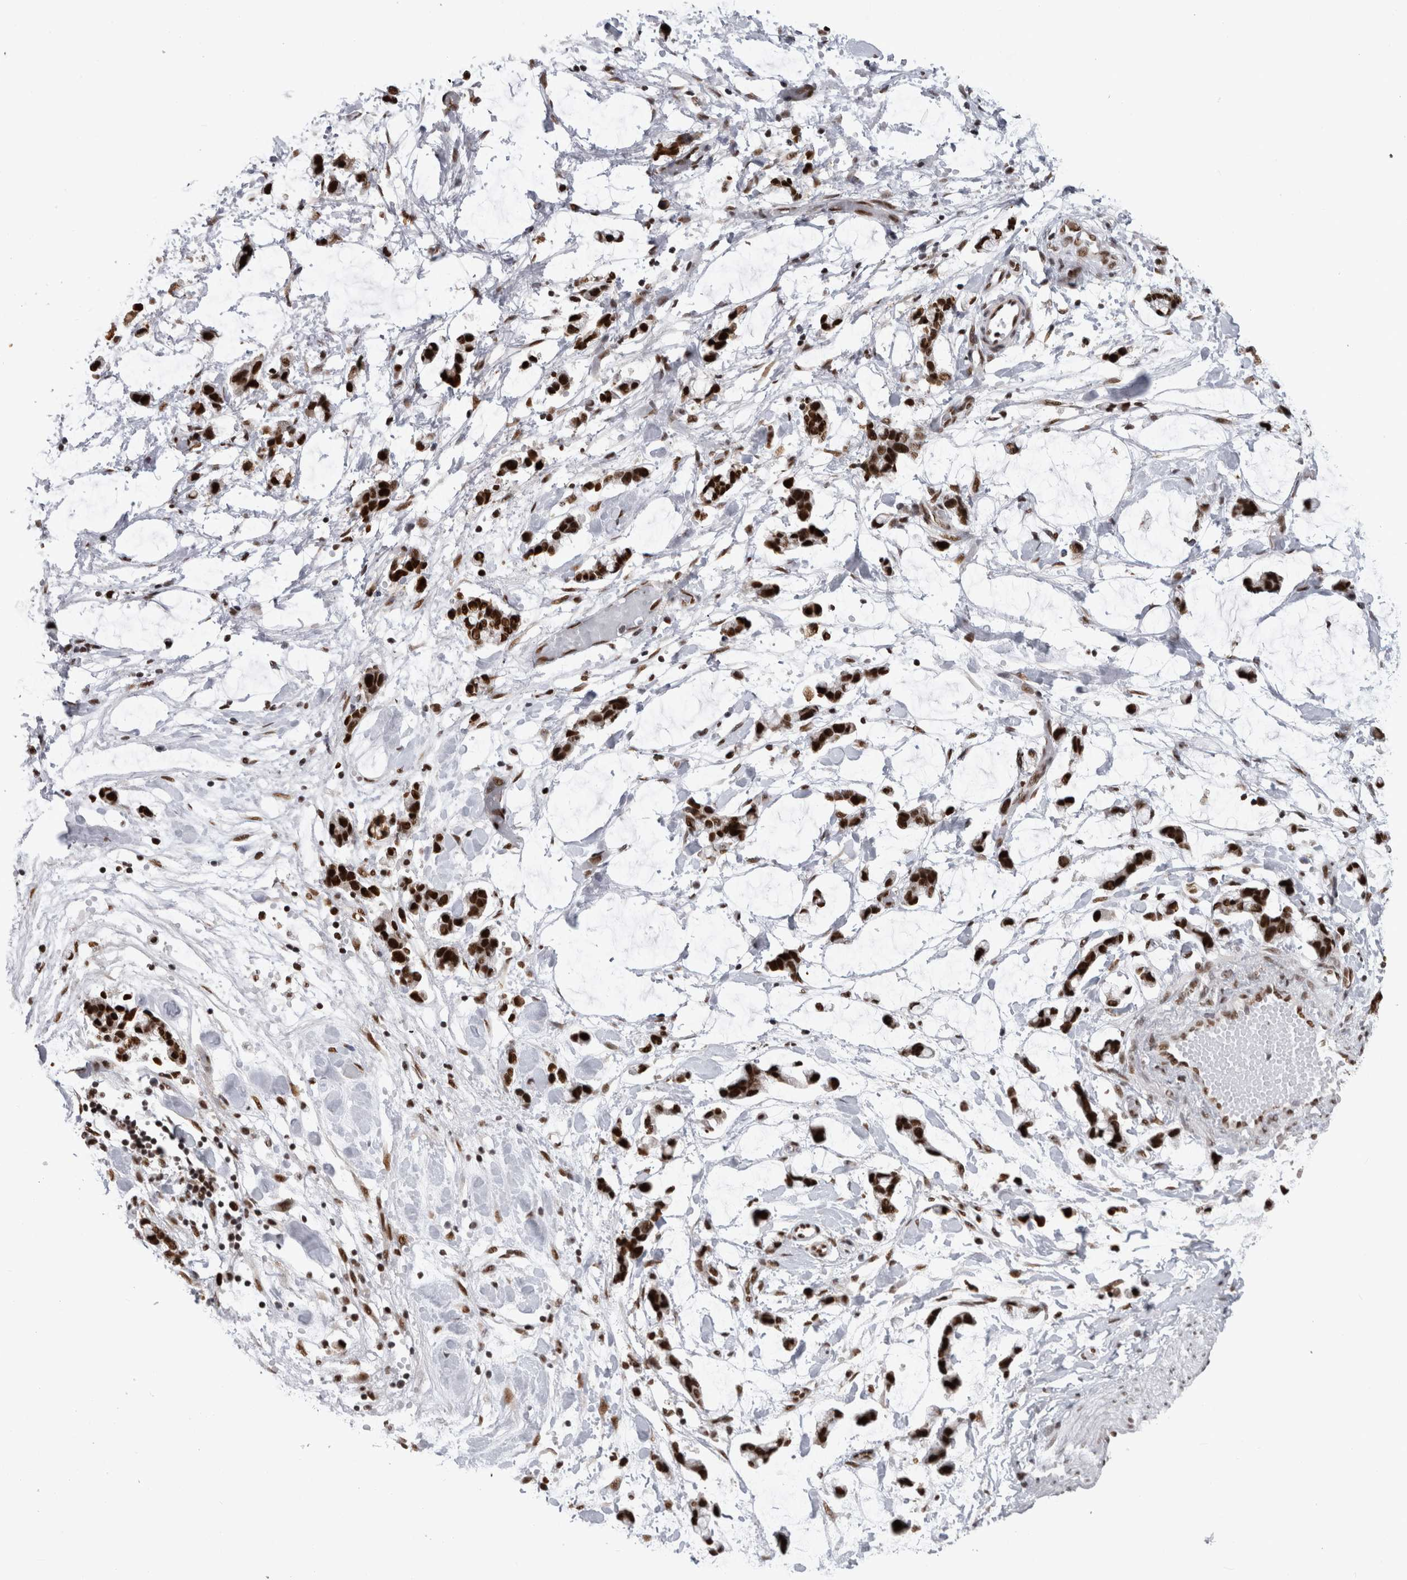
{"staining": {"intensity": "strong", "quantity": "25%-75%", "location": "nuclear"}, "tissue": "adipose tissue", "cell_type": "Adipocytes", "image_type": "normal", "snomed": [{"axis": "morphology", "description": "Normal tissue, NOS"}, {"axis": "morphology", "description": "Adenocarcinoma, NOS"}, {"axis": "topography", "description": "Colon"}, {"axis": "topography", "description": "Peripheral nerve tissue"}], "caption": "The image exhibits immunohistochemical staining of normal adipose tissue. There is strong nuclear expression is appreciated in about 25%-75% of adipocytes.", "gene": "ZSCAN2", "patient": {"sex": "male", "age": 14}}